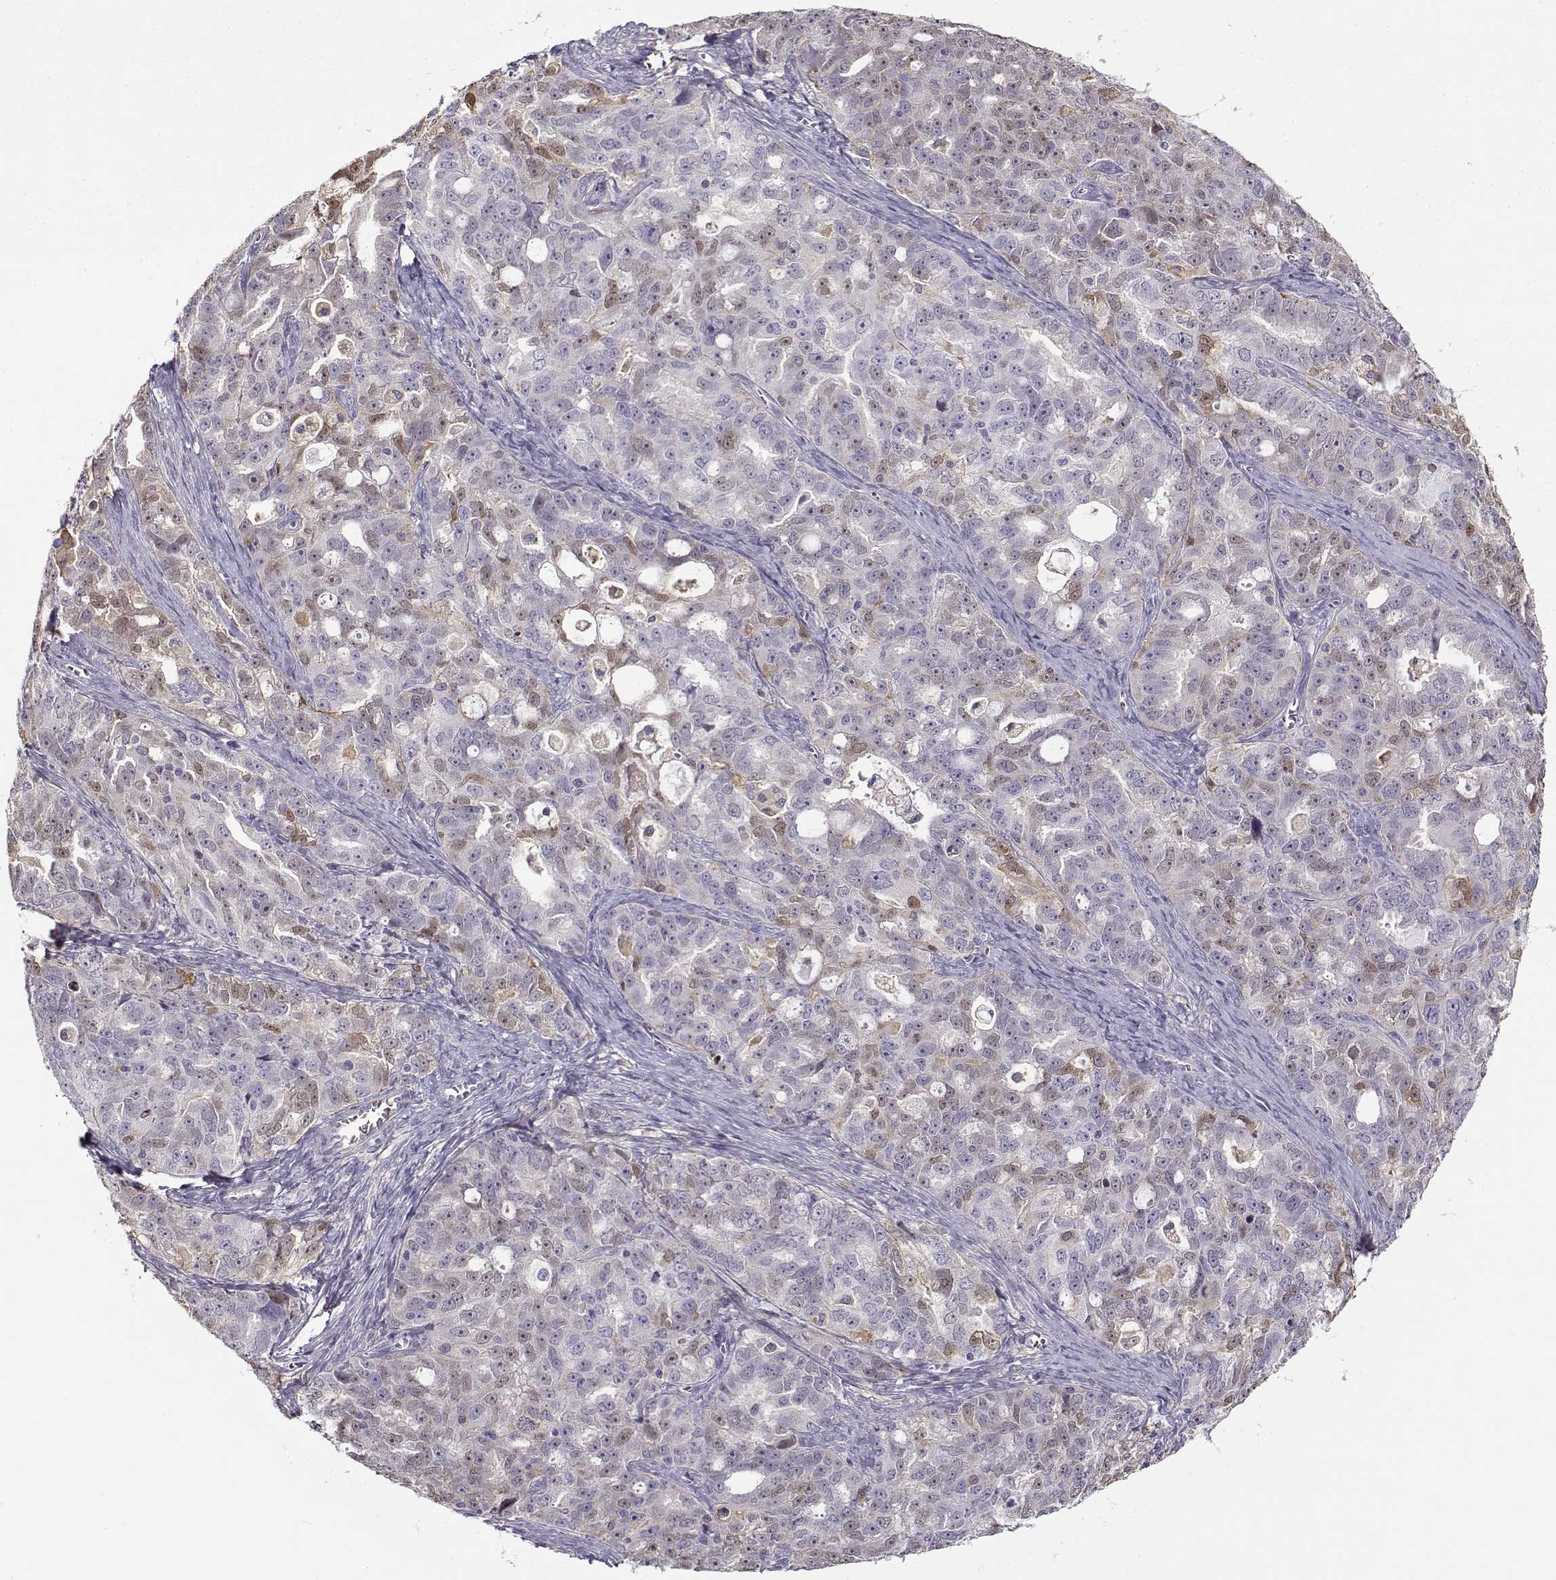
{"staining": {"intensity": "weak", "quantity": "<25%", "location": "cytoplasmic/membranous"}, "tissue": "ovarian cancer", "cell_type": "Tumor cells", "image_type": "cancer", "snomed": [{"axis": "morphology", "description": "Cystadenocarcinoma, serous, NOS"}, {"axis": "topography", "description": "Ovary"}], "caption": "High magnification brightfield microscopy of ovarian cancer (serous cystadenocarcinoma) stained with DAB (3,3'-diaminobenzidine) (brown) and counterstained with hematoxylin (blue): tumor cells show no significant staining. (DAB (3,3'-diaminobenzidine) IHC visualized using brightfield microscopy, high magnification).", "gene": "UCP3", "patient": {"sex": "female", "age": 51}}